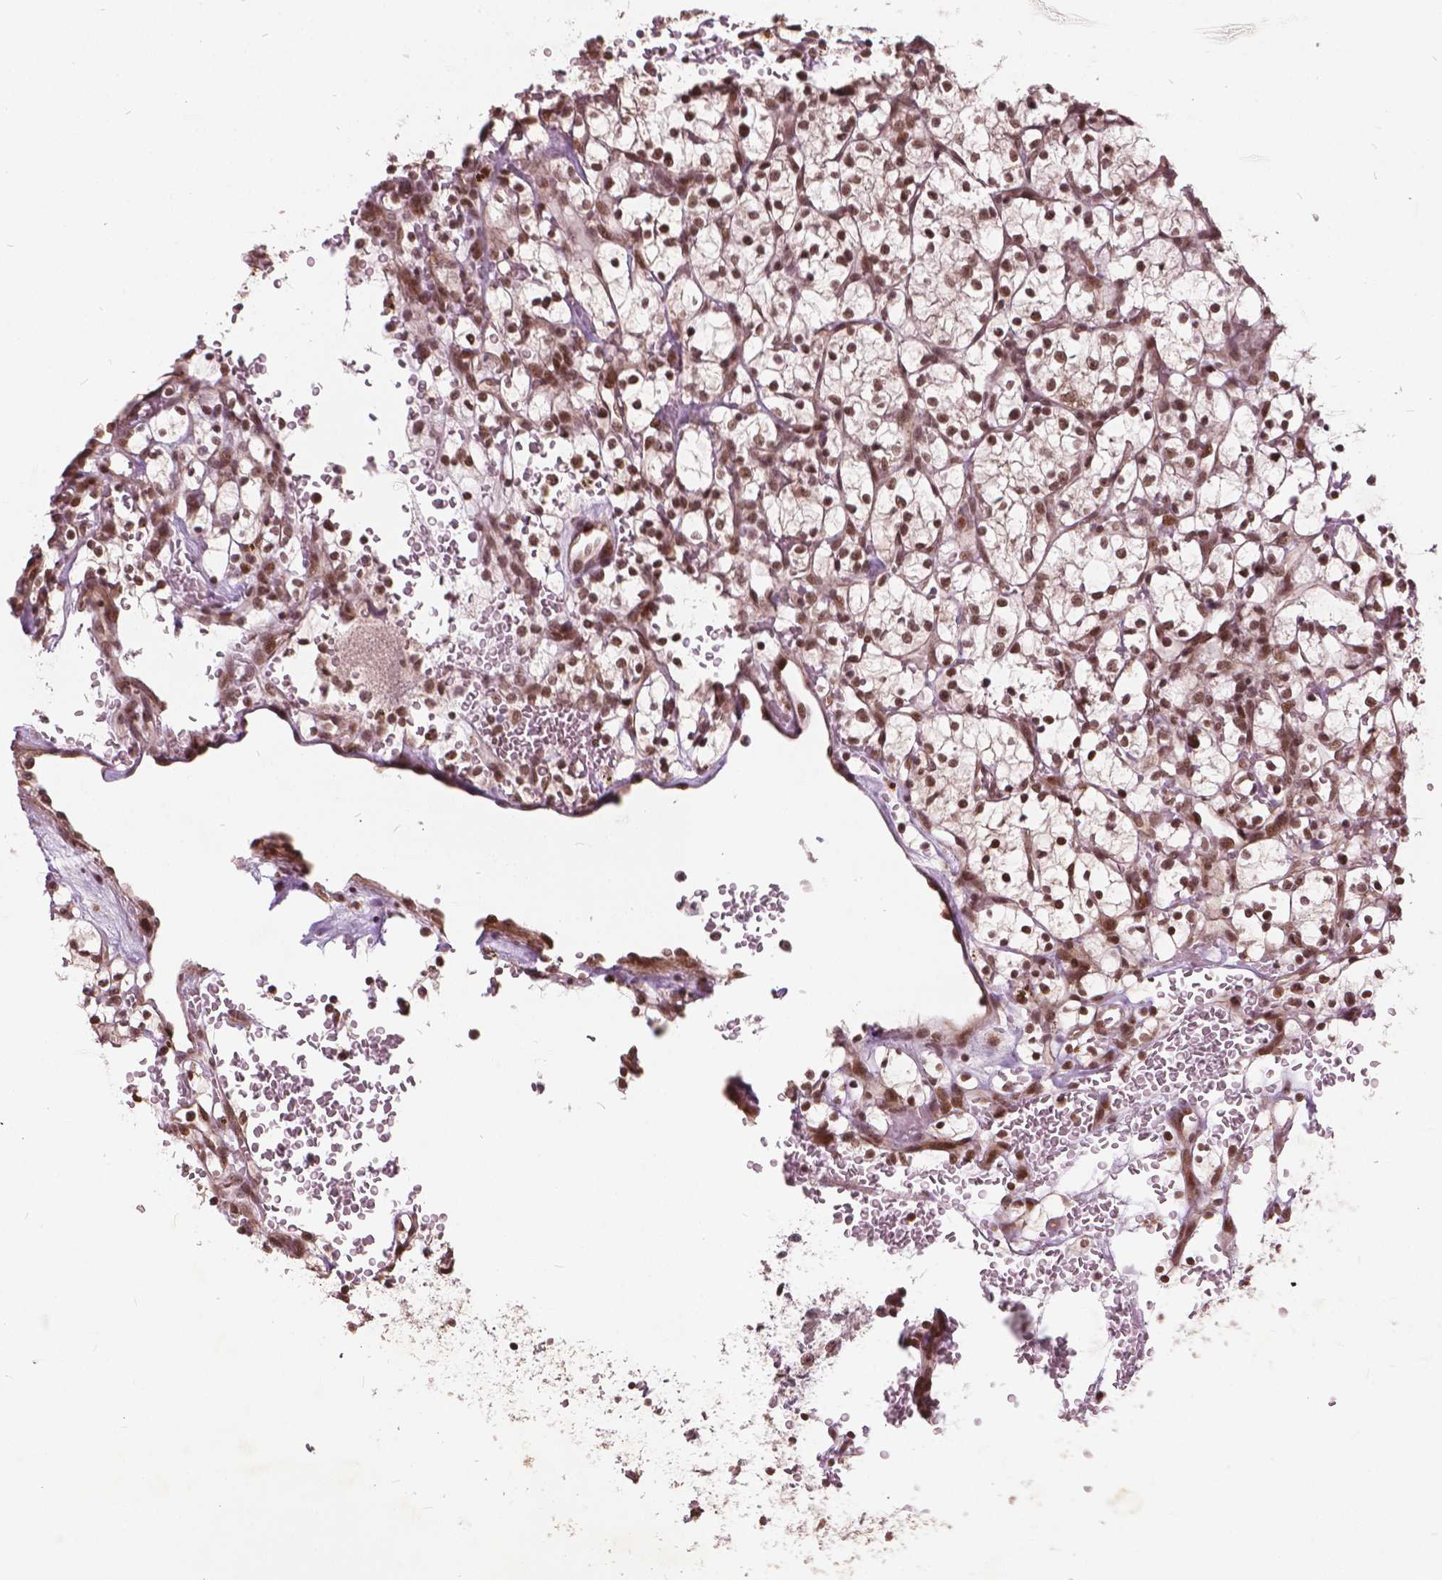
{"staining": {"intensity": "moderate", "quantity": ">75%", "location": "nuclear"}, "tissue": "renal cancer", "cell_type": "Tumor cells", "image_type": "cancer", "snomed": [{"axis": "morphology", "description": "Adenocarcinoma, NOS"}, {"axis": "topography", "description": "Kidney"}], "caption": "Protein expression analysis of adenocarcinoma (renal) shows moderate nuclear staining in about >75% of tumor cells.", "gene": "GPS2", "patient": {"sex": "female", "age": 64}}